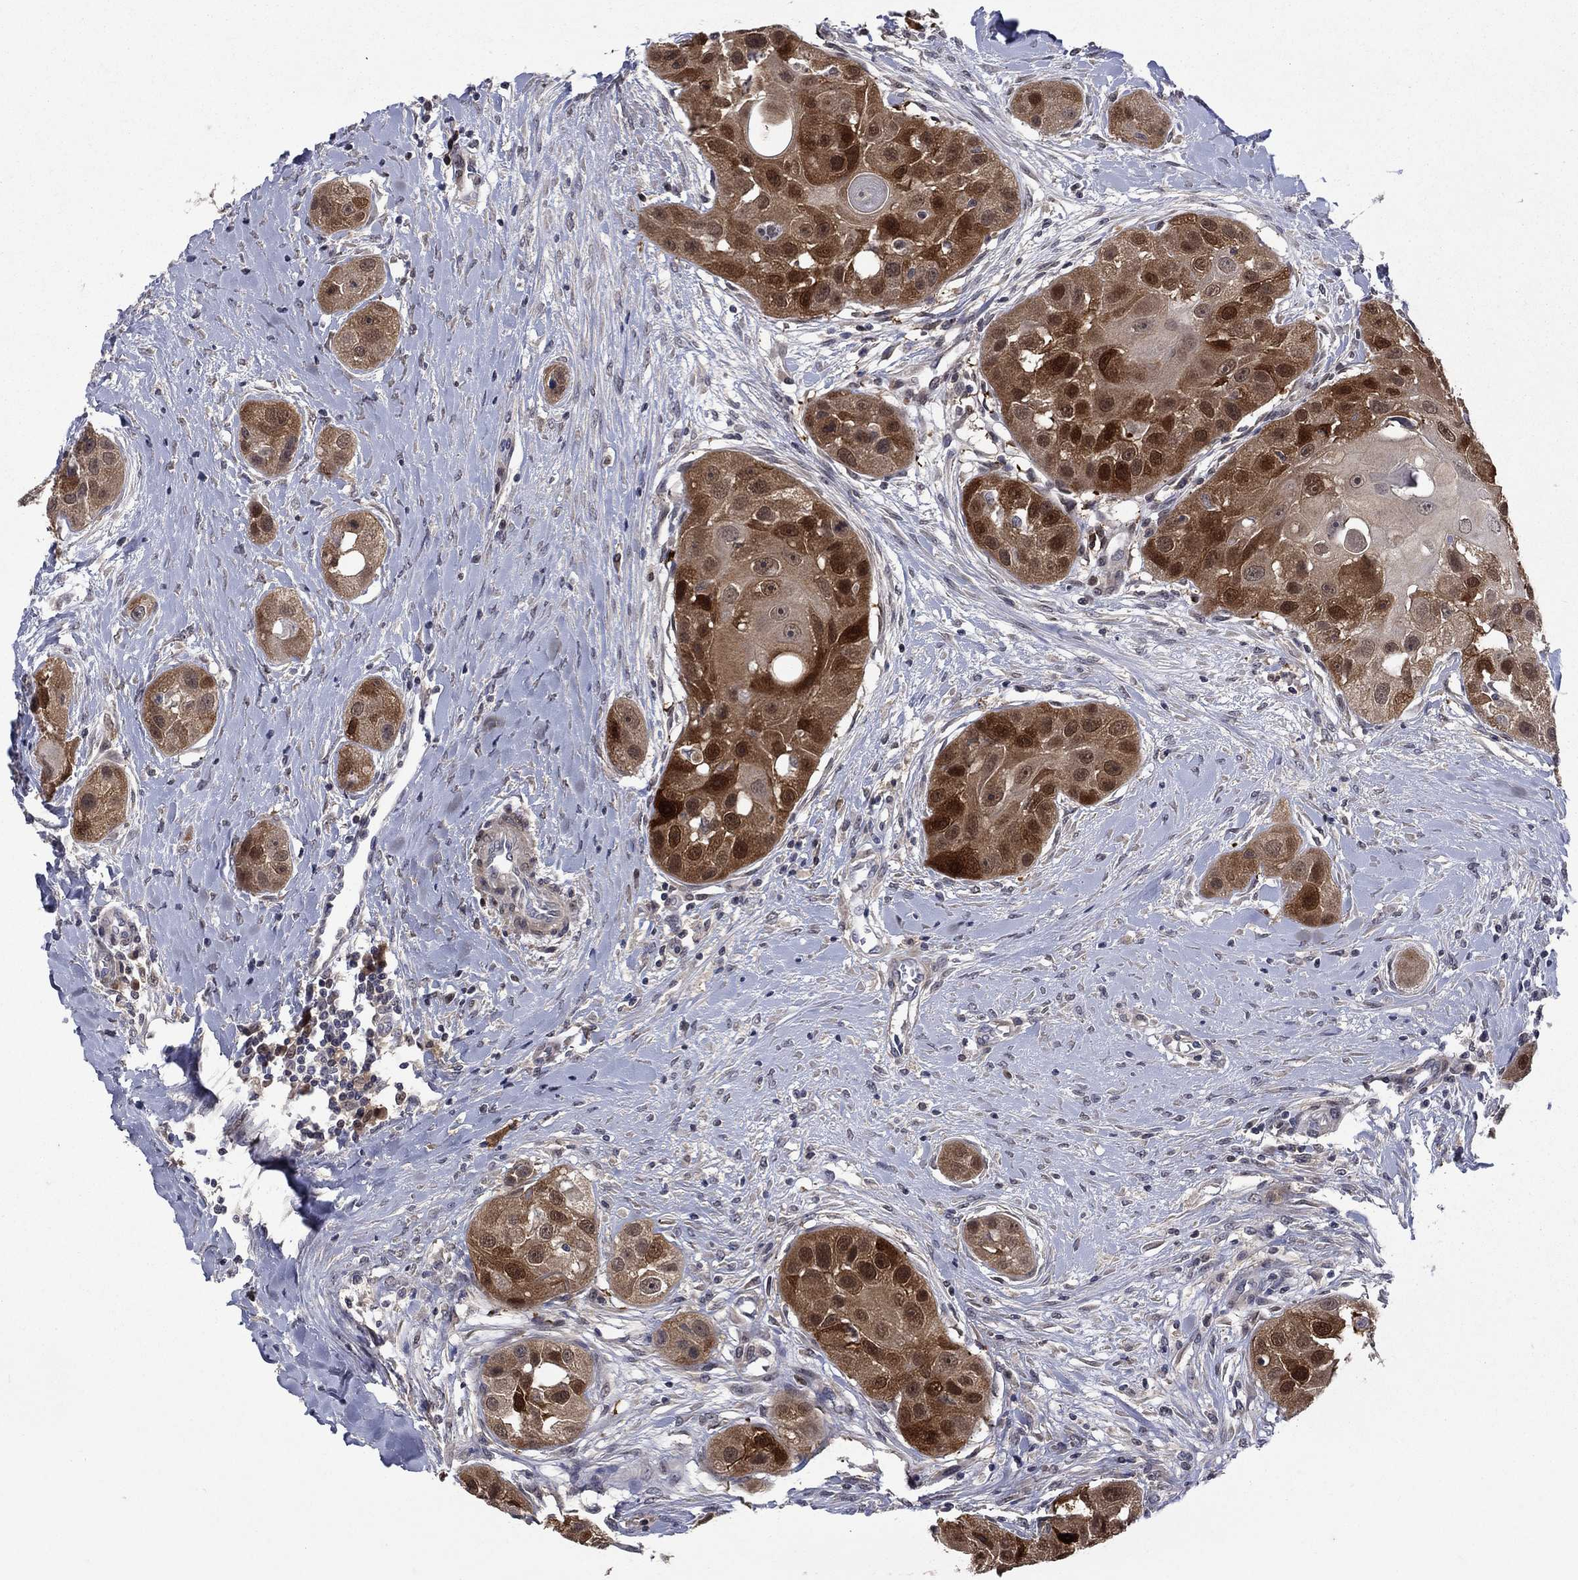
{"staining": {"intensity": "moderate", "quantity": ">75%", "location": "cytoplasmic/membranous,nuclear"}, "tissue": "head and neck cancer", "cell_type": "Tumor cells", "image_type": "cancer", "snomed": [{"axis": "morphology", "description": "Normal tissue, NOS"}, {"axis": "morphology", "description": "Squamous cell carcinoma, NOS"}, {"axis": "topography", "description": "Skeletal muscle"}, {"axis": "topography", "description": "Head-Neck"}], "caption": "Head and neck cancer was stained to show a protein in brown. There is medium levels of moderate cytoplasmic/membranous and nuclear positivity in about >75% of tumor cells.", "gene": "CBR1", "patient": {"sex": "male", "age": 51}}